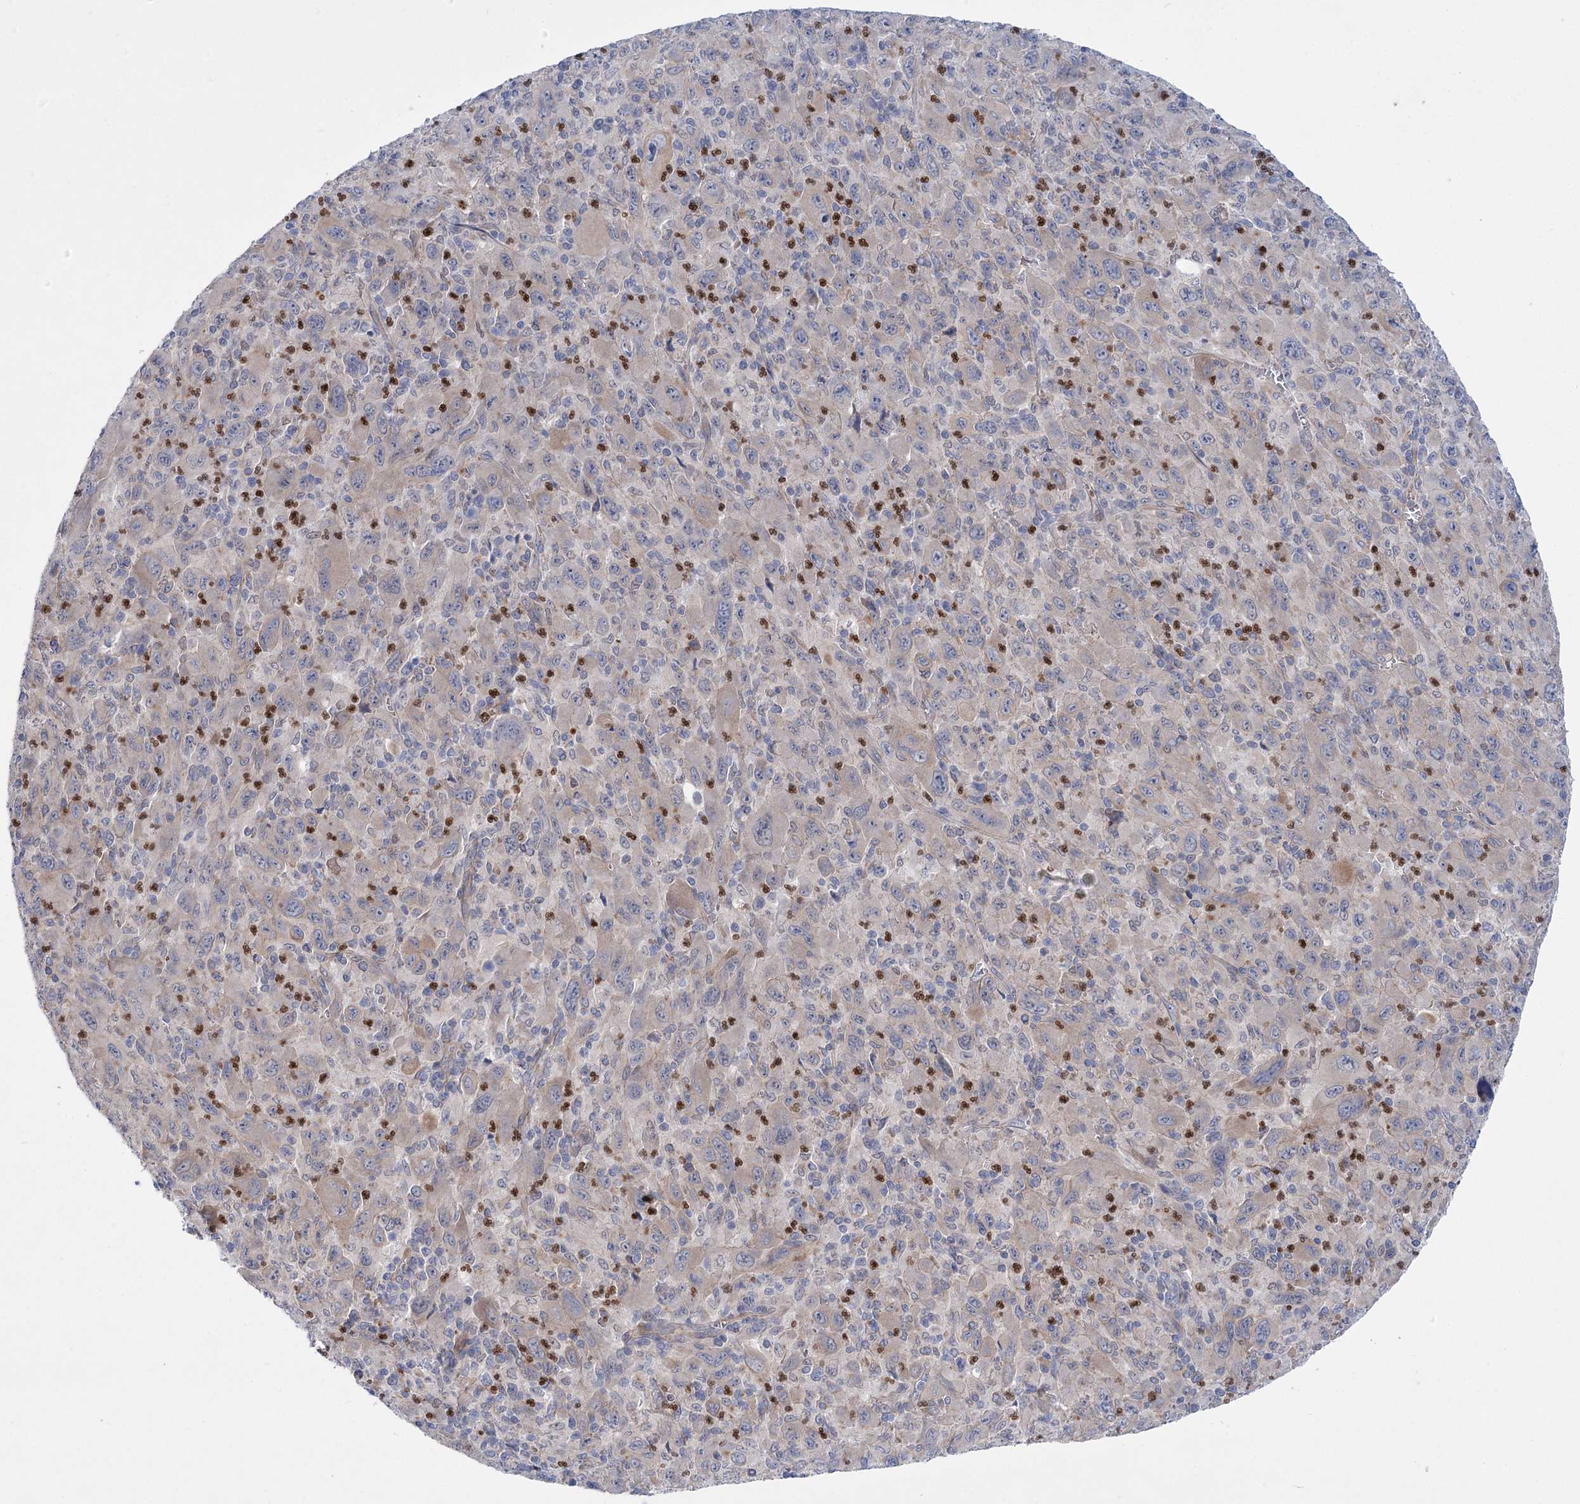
{"staining": {"intensity": "weak", "quantity": "<25%", "location": "cytoplasmic/membranous"}, "tissue": "melanoma", "cell_type": "Tumor cells", "image_type": "cancer", "snomed": [{"axis": "morphology", "description": "Malignant melanoma, Metastatic site"}, {"axis": "topography", "description": "Skin"}], "caption": "Immunohistochemistry (IHC) of malignant melanoma (metastatic site) exhibits no positivity in tumor cells.", "gene": "THAP6", "patient": {"sex": "female", "age": 56}}